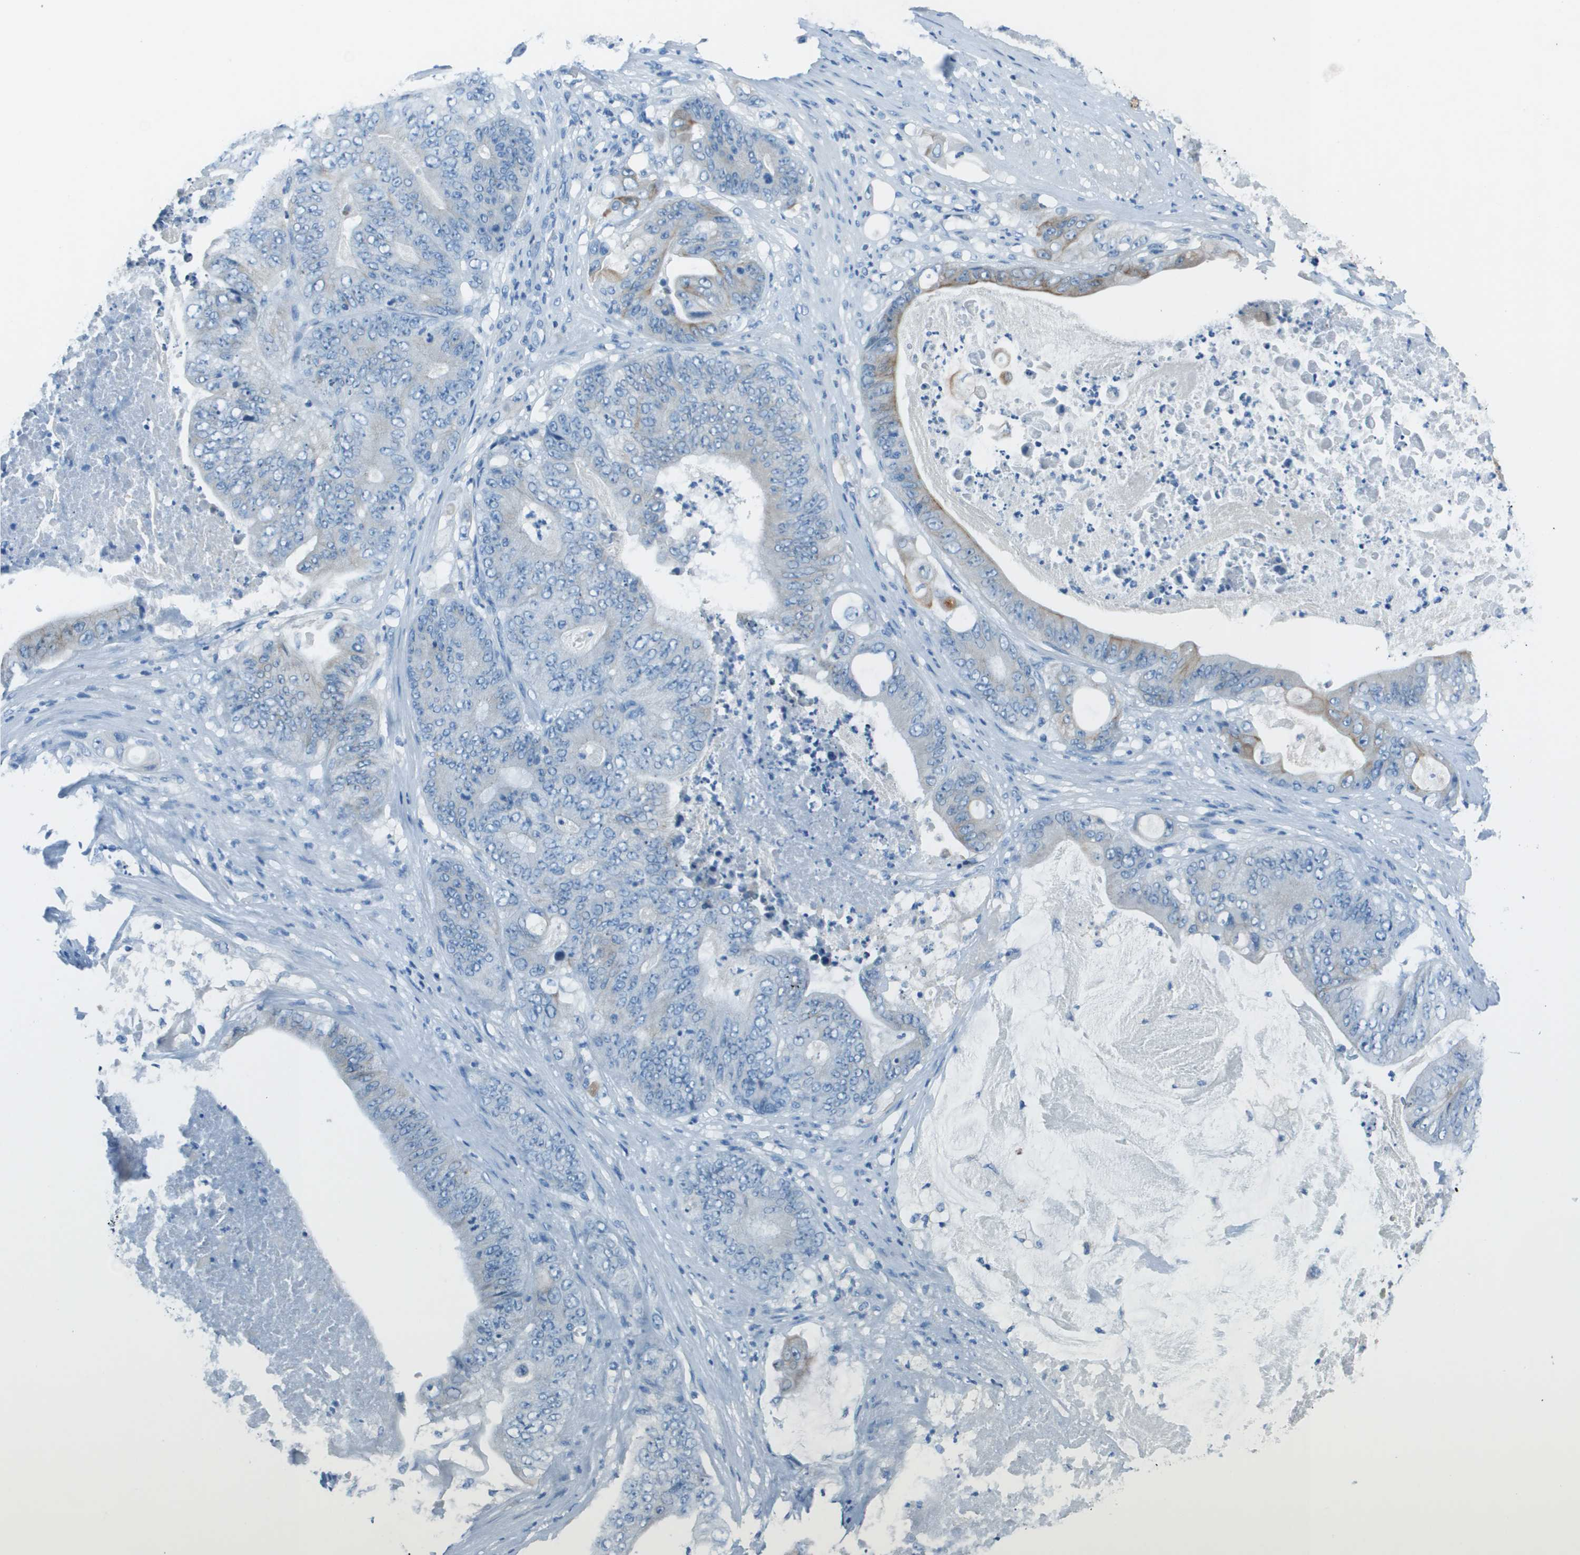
{"staining": {"intensity": "moderate", "quantity": "<25%", "location": "cytoplasmic/membranous"}, "tissue": "stomach cancer", "cell_type": "Tumor cells", "image_type": "cancer", "snomed": [{"axis": "morphology", "description": "Adenocarcinoma, NOS"}, {"axis": "topography", "description": "Stomach"}], "caption": "The photomicrograph reveals staining of stomach cancer (adenocarcinoma), revealing moderate cytoplasmic/membranous protein expression (brown color) within tumor cells.", "gene": "SLC16A10", "patient": {"sex": "female", "age": 73}}